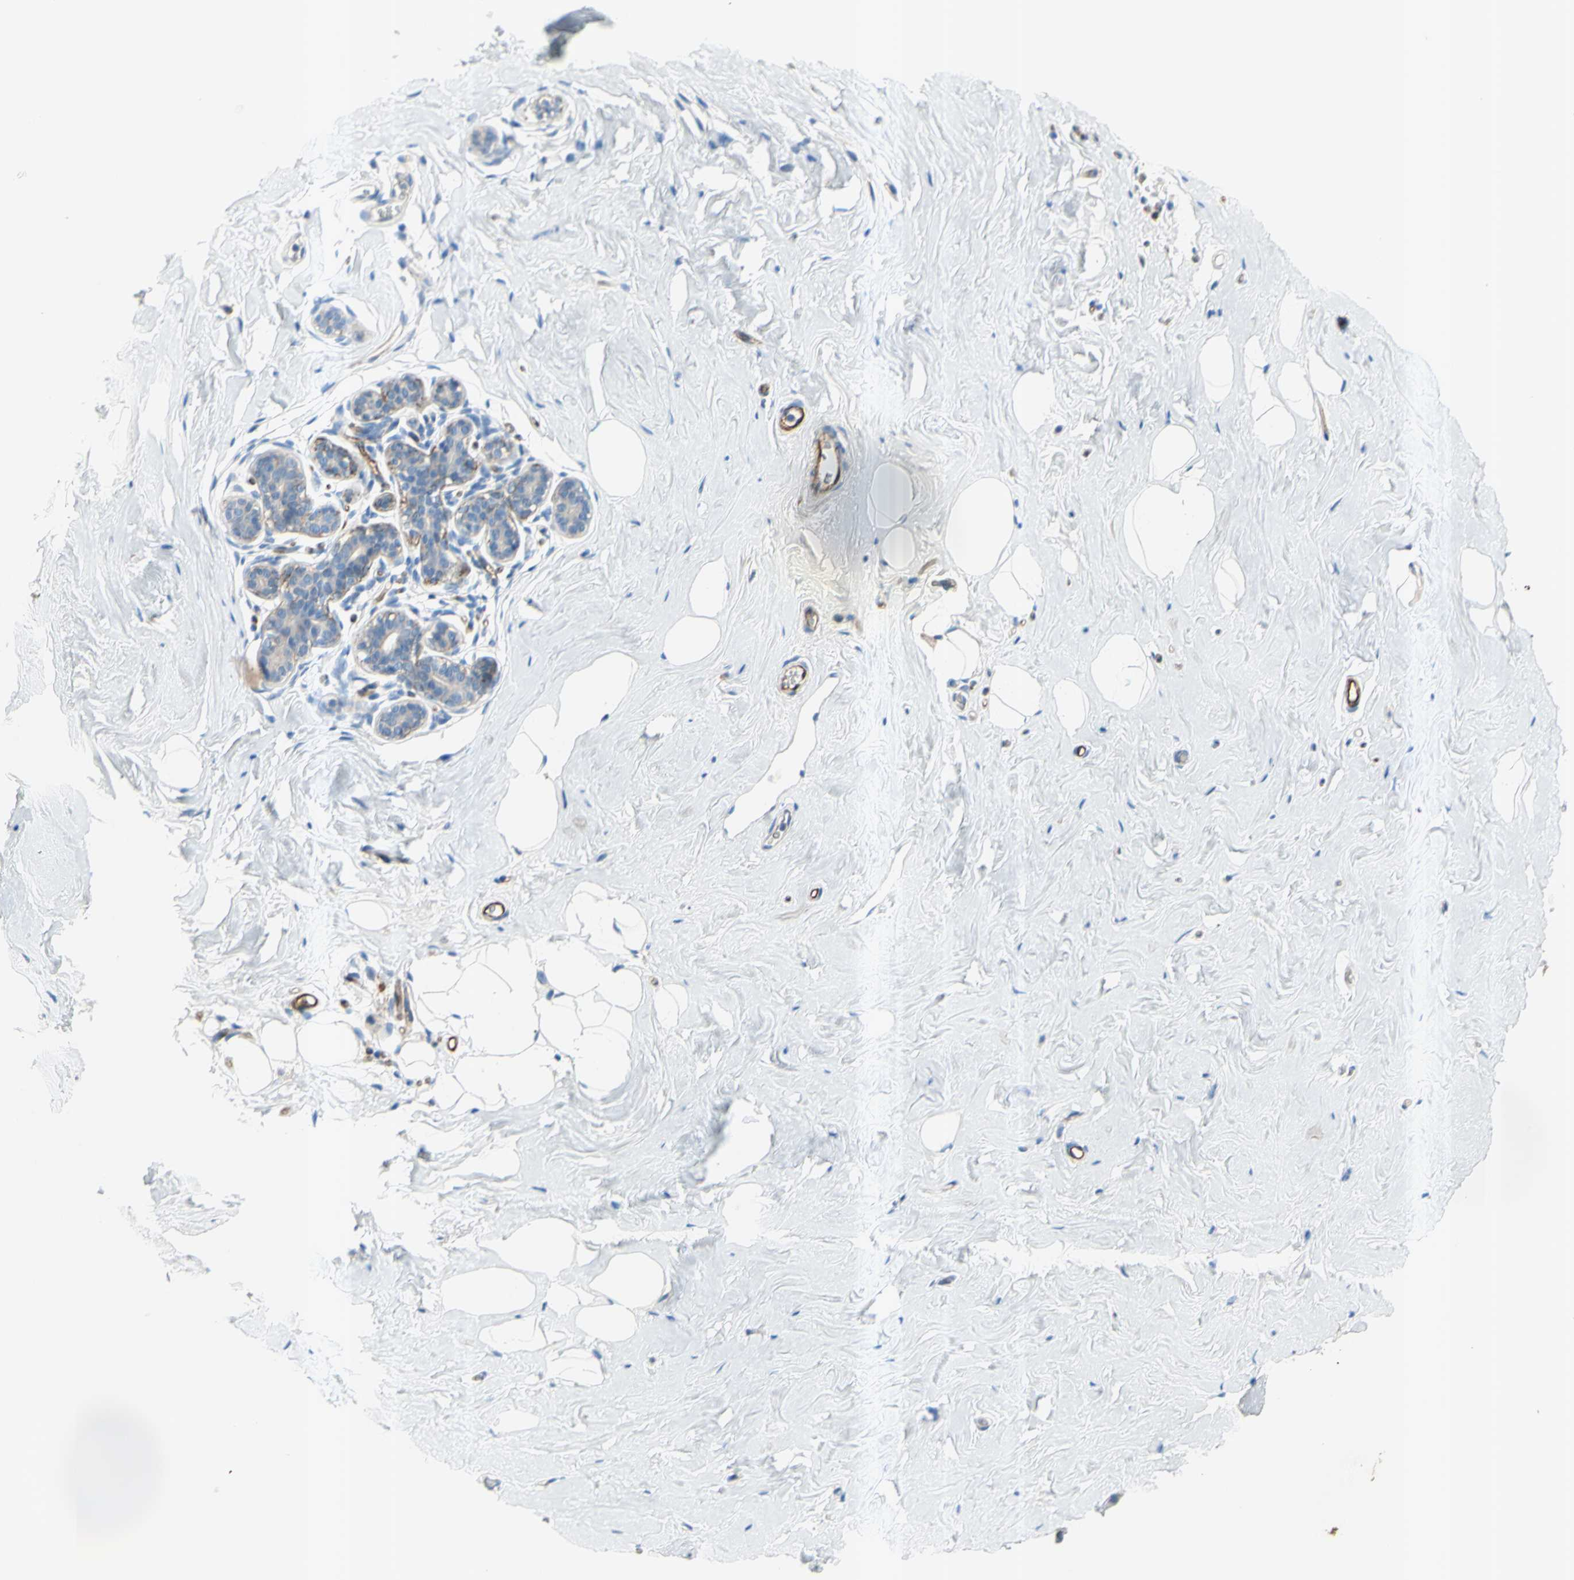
{"staining": {"intensity": "negative", "quantity": "none", "location": "none"}, "tissue": "breast", "cell_type": "Adipocytes", "image_type": "normal", "snomed": [{"axis": "morphology", "description": "Normal tissue, NOS"}, {"axis": "topography", "description": "Breast"}], "caption": "A high-resolution photomicrograph shows IHC staining of benign breast, which reveals no significant positivity in adipocytes. (DAB immunohistochemistry (IHC) with hematoxylin counter stain).", "gene": "PRRG2", "patient": {"sex": "female", "age": 75}}